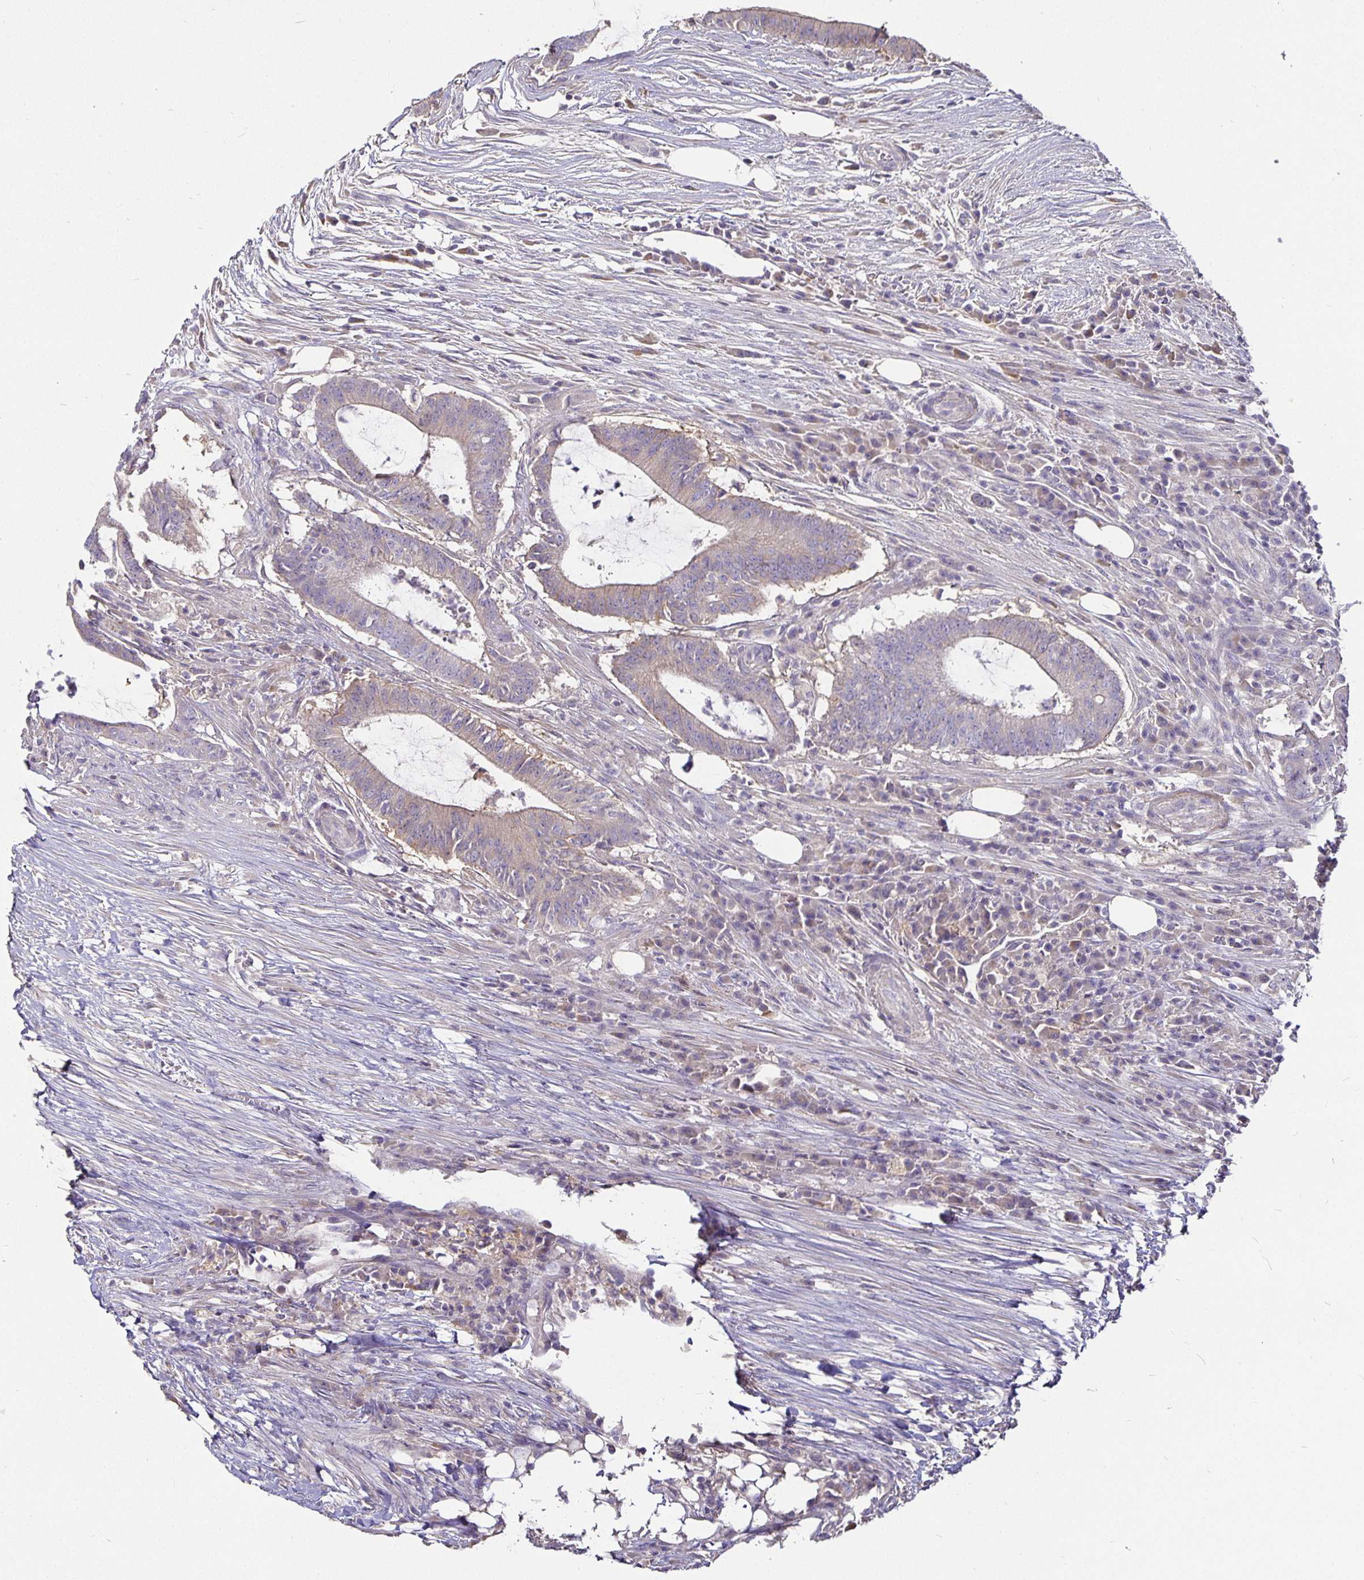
{"staining": {"intensity": "negative", "quantity": "none", "location": "none"}, "tissue": "colorectal cancer", "cell_type": "Tumor cells", "image_type": "cancer", "snomed": [{"axis": "morphology", "description": "Adenocarcinoma, NOS"}, {"axis": "topography", "description": "Colon"}], "caption": "Colorectal cancer (adenocarcinoma) was stained to show a protein in brown. There is no significant staining in tumor cells. (DAB (3,3'-diaminobenzidine) IHC with hematoxylin counter stain).", "gene": "CA12", "patient": {"sex": "female", "age": 43}}